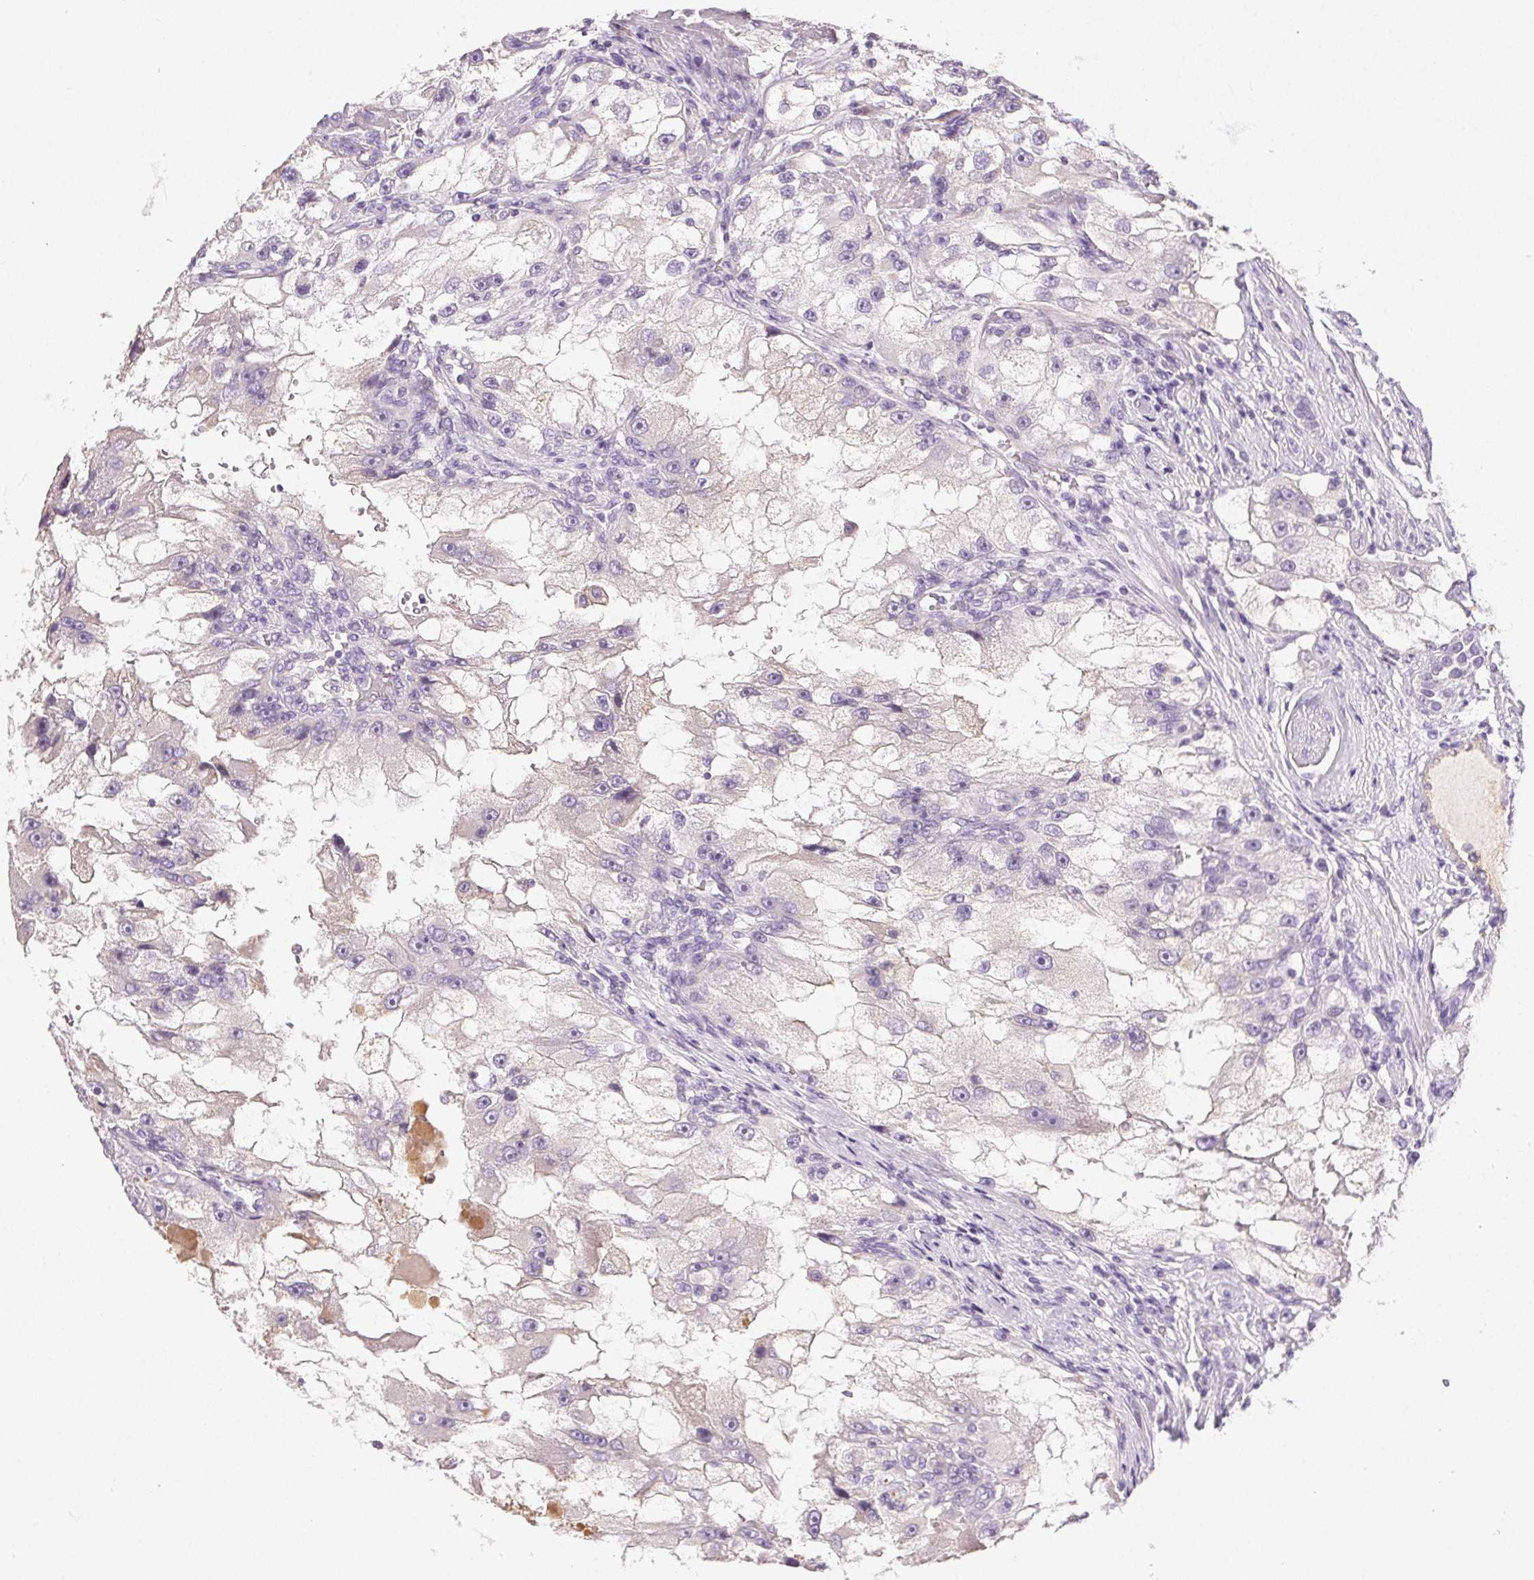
{"staining": {"intensity": "negative", "quantity": "none", "location": "none"}, "tissue": "renal cancer", "cell_type": "Tumor cells", "image_type": "cancer", "snomed": [{"axis": "morphology", "description": "Adenocarcinoma, NOS"}, {"axis": "topography", "description": "Kidney"}], "caption": "This is a image of immunohistochemistry staining of renal cancer, which shows no expression in tumor cells. (DAB immunohistochemistry, high magnification).", "gene": "BPIFB2", "patient": {"sex": "male", "age": 63}}